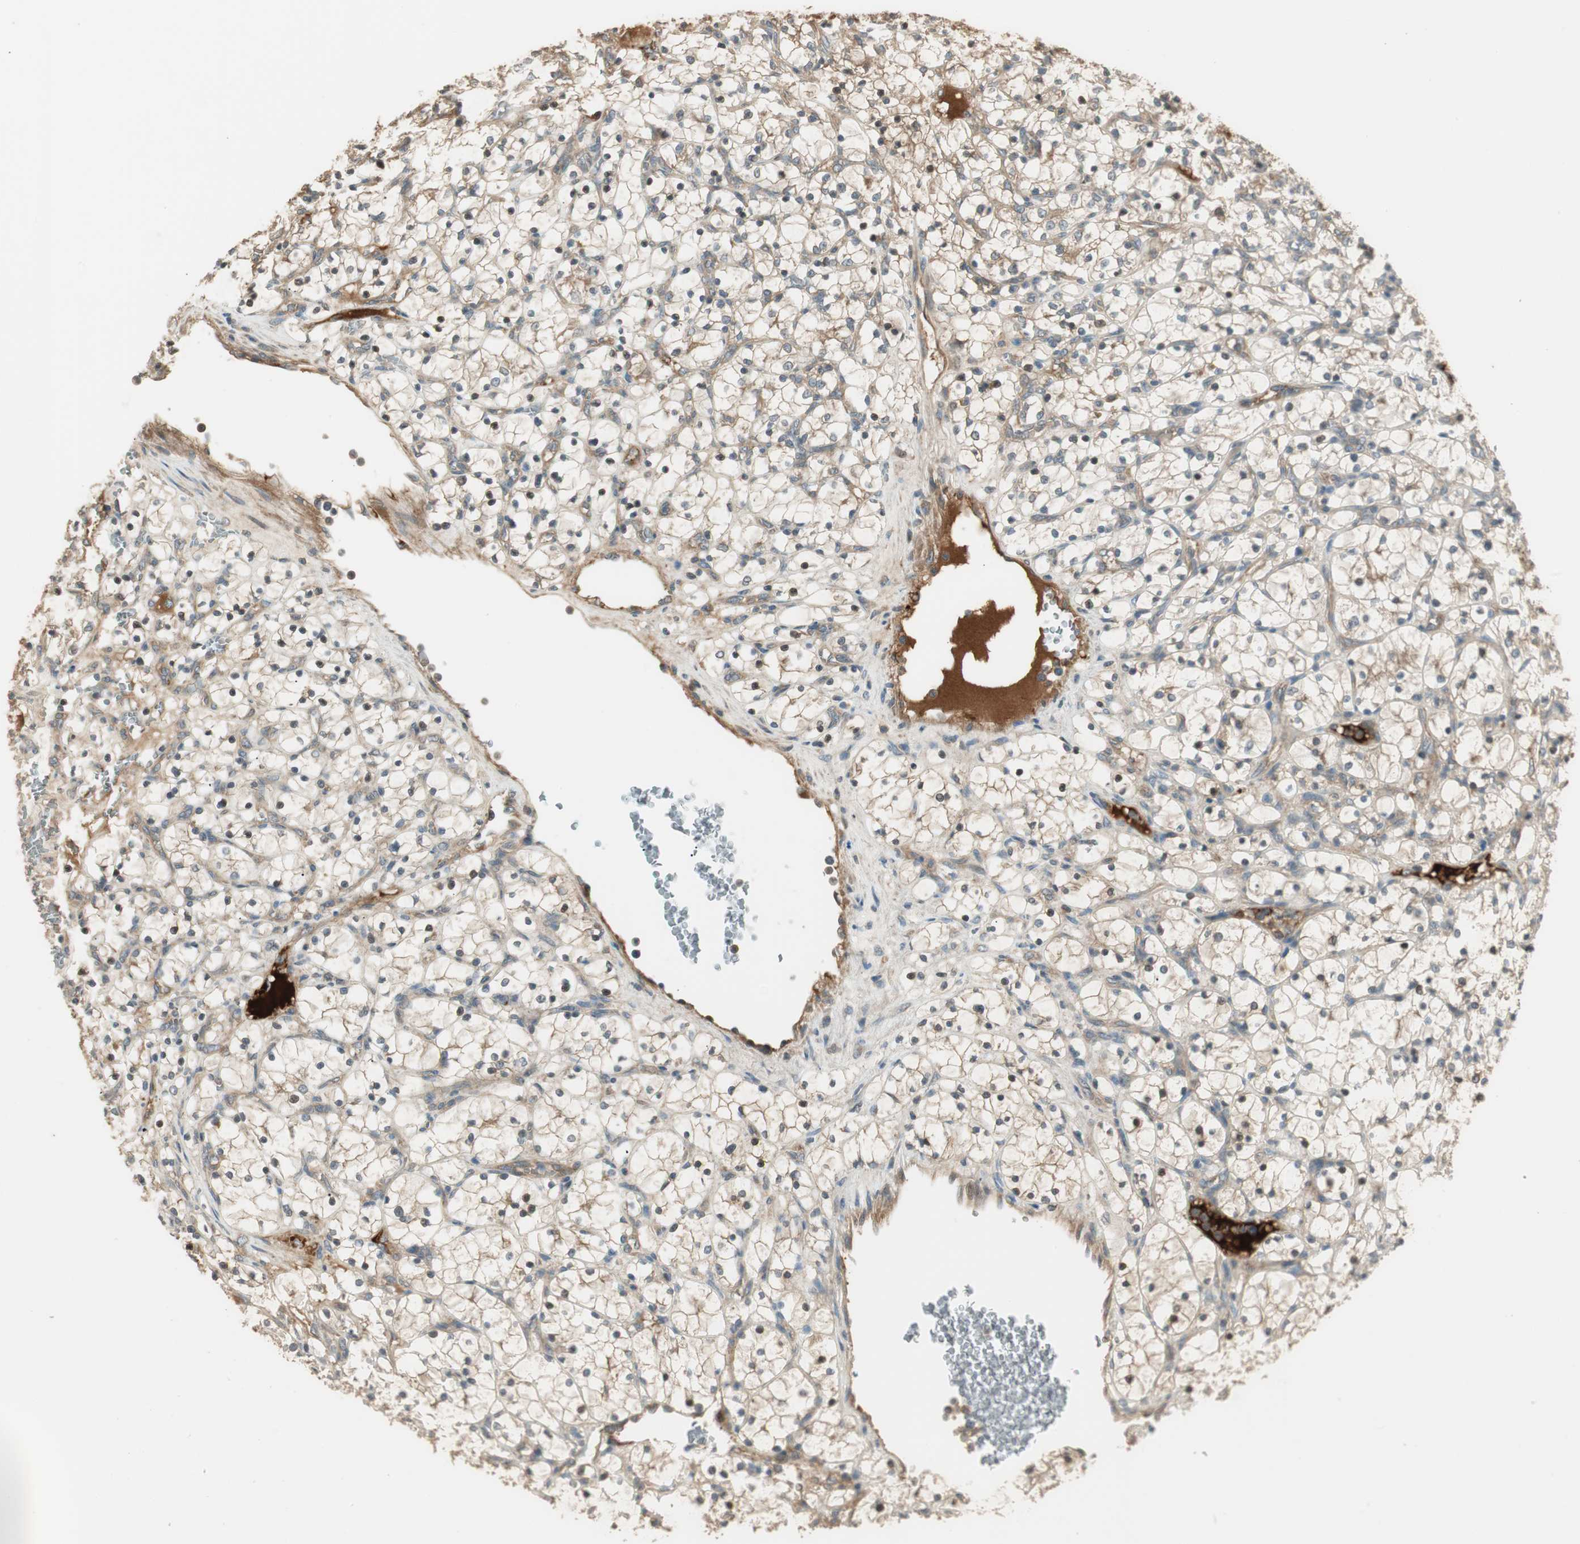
{"staining": {"intensity": "negative", "quantity": "none", "location": "none"}, "tissue": "renal cancer", "cell_type": "Tumor cells", "image_type": "cancer", "snomed": [{"axis": "morphology", "description": "Adenocarcinoma, NOS"}, {"axis": "topography", "description": "Kidney"}], "caption": "Immunohistochemistry (IHC) histopathology image of renal cancer (adenocarcinoma) stained for a protein (brown), which exhibits no staining in tumor cells.", "gene": "PFDN5", "patient": {"sex": "female", "age": 69}}